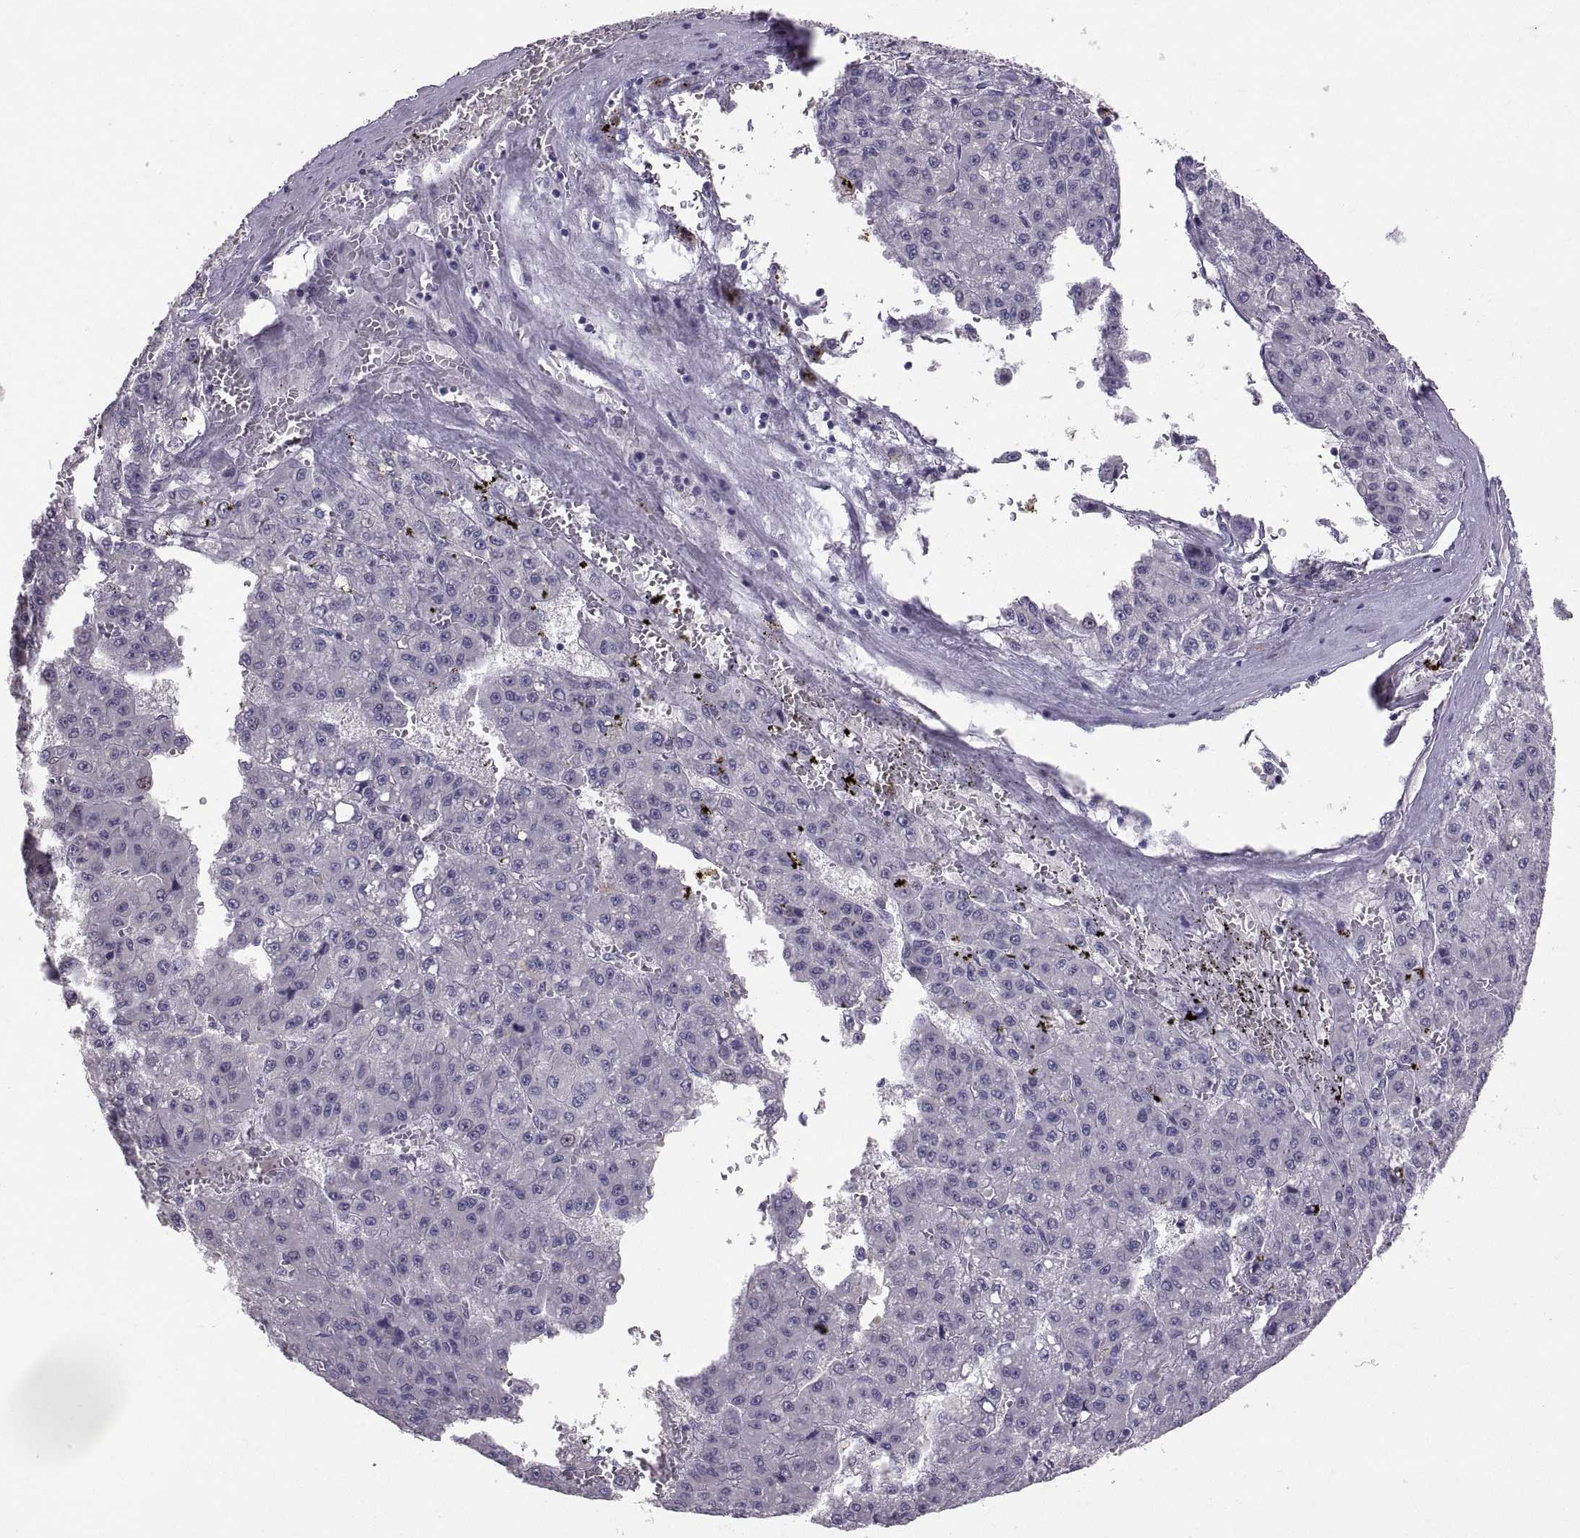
{"staining": {"intensity": "negative", "quantity": "none", "location": "none"}, "tissue": "liver cancer", "cell_type": "Tumor cells", "image_type": "cancer", "snomed": [{"axis": "morphology", "description": "Carcinoma, Hepatocellular, NOS"}, {"axis": "topography", "description": "Liver"}], "caption": "DAB immunohistochemical staining of liver cancer (hepatocellular carcinoma) displays no significant positivity in tumor cells.", "gene": "PTN", "patient": {"sex": "male", "age": 70}}